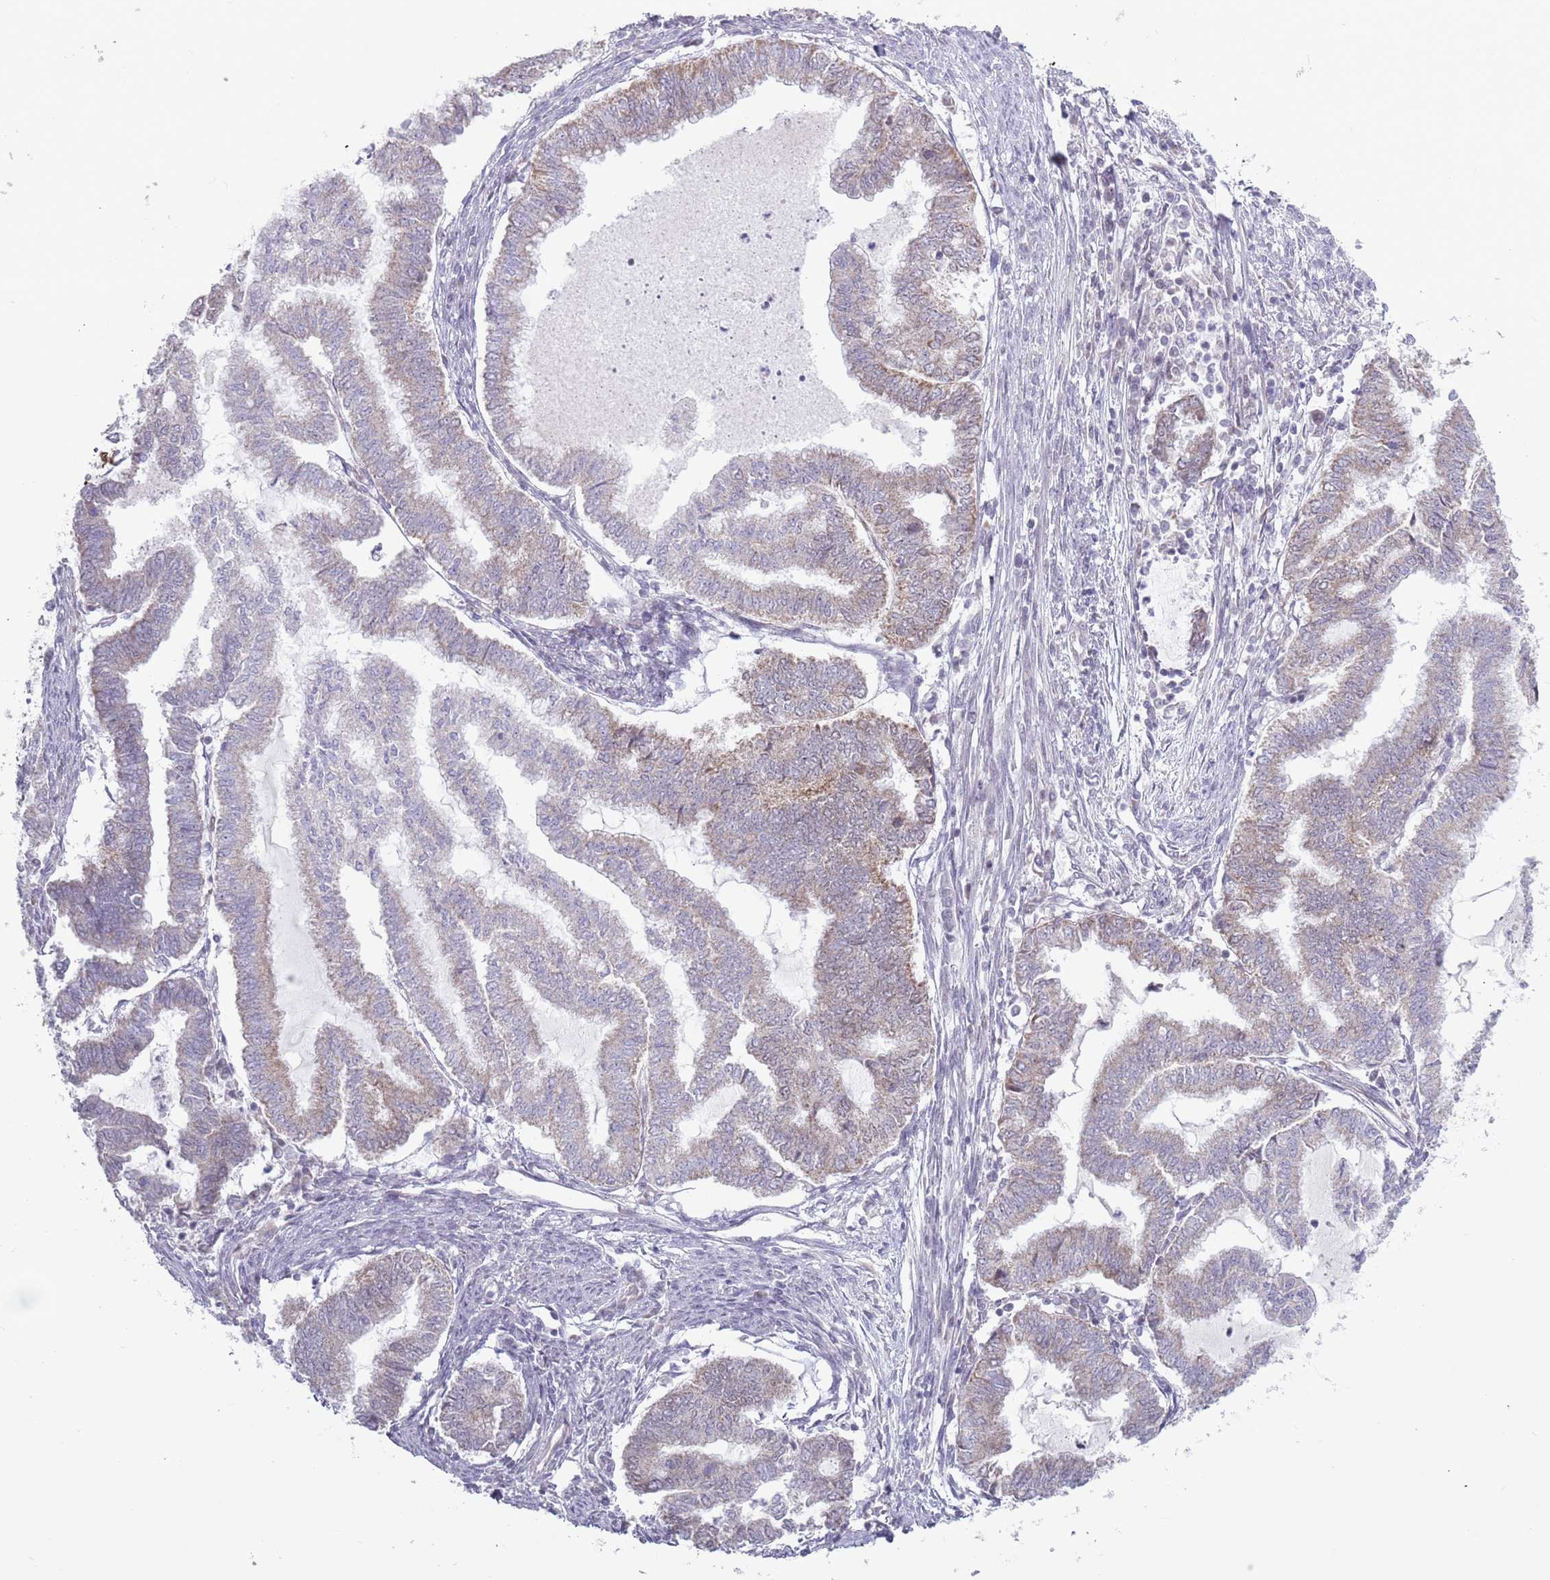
{"staining": {"intensity": "weak", "quantity": "25%-75%", "location": "cytoplasmic/membranous"}, "tissue": "endometrial cancer", "cell_type": "Tumor cells", "image_type": "cancer", "snomed": [{"axis": "morphology", "description": "Adenocarcinoma, NOS"}, {"axis": "topography", "description": "Endometrium"}], "caption": "Weak cytoplasmic/membranous expression for a protein is appreciated in about 25%-75% of tumor cells of endometrial cancer (adenocarcinoma) using immunohistochemistry (IHC).", "gene": "MRPL34", "patient": {"sex": "female", "age": 79}}